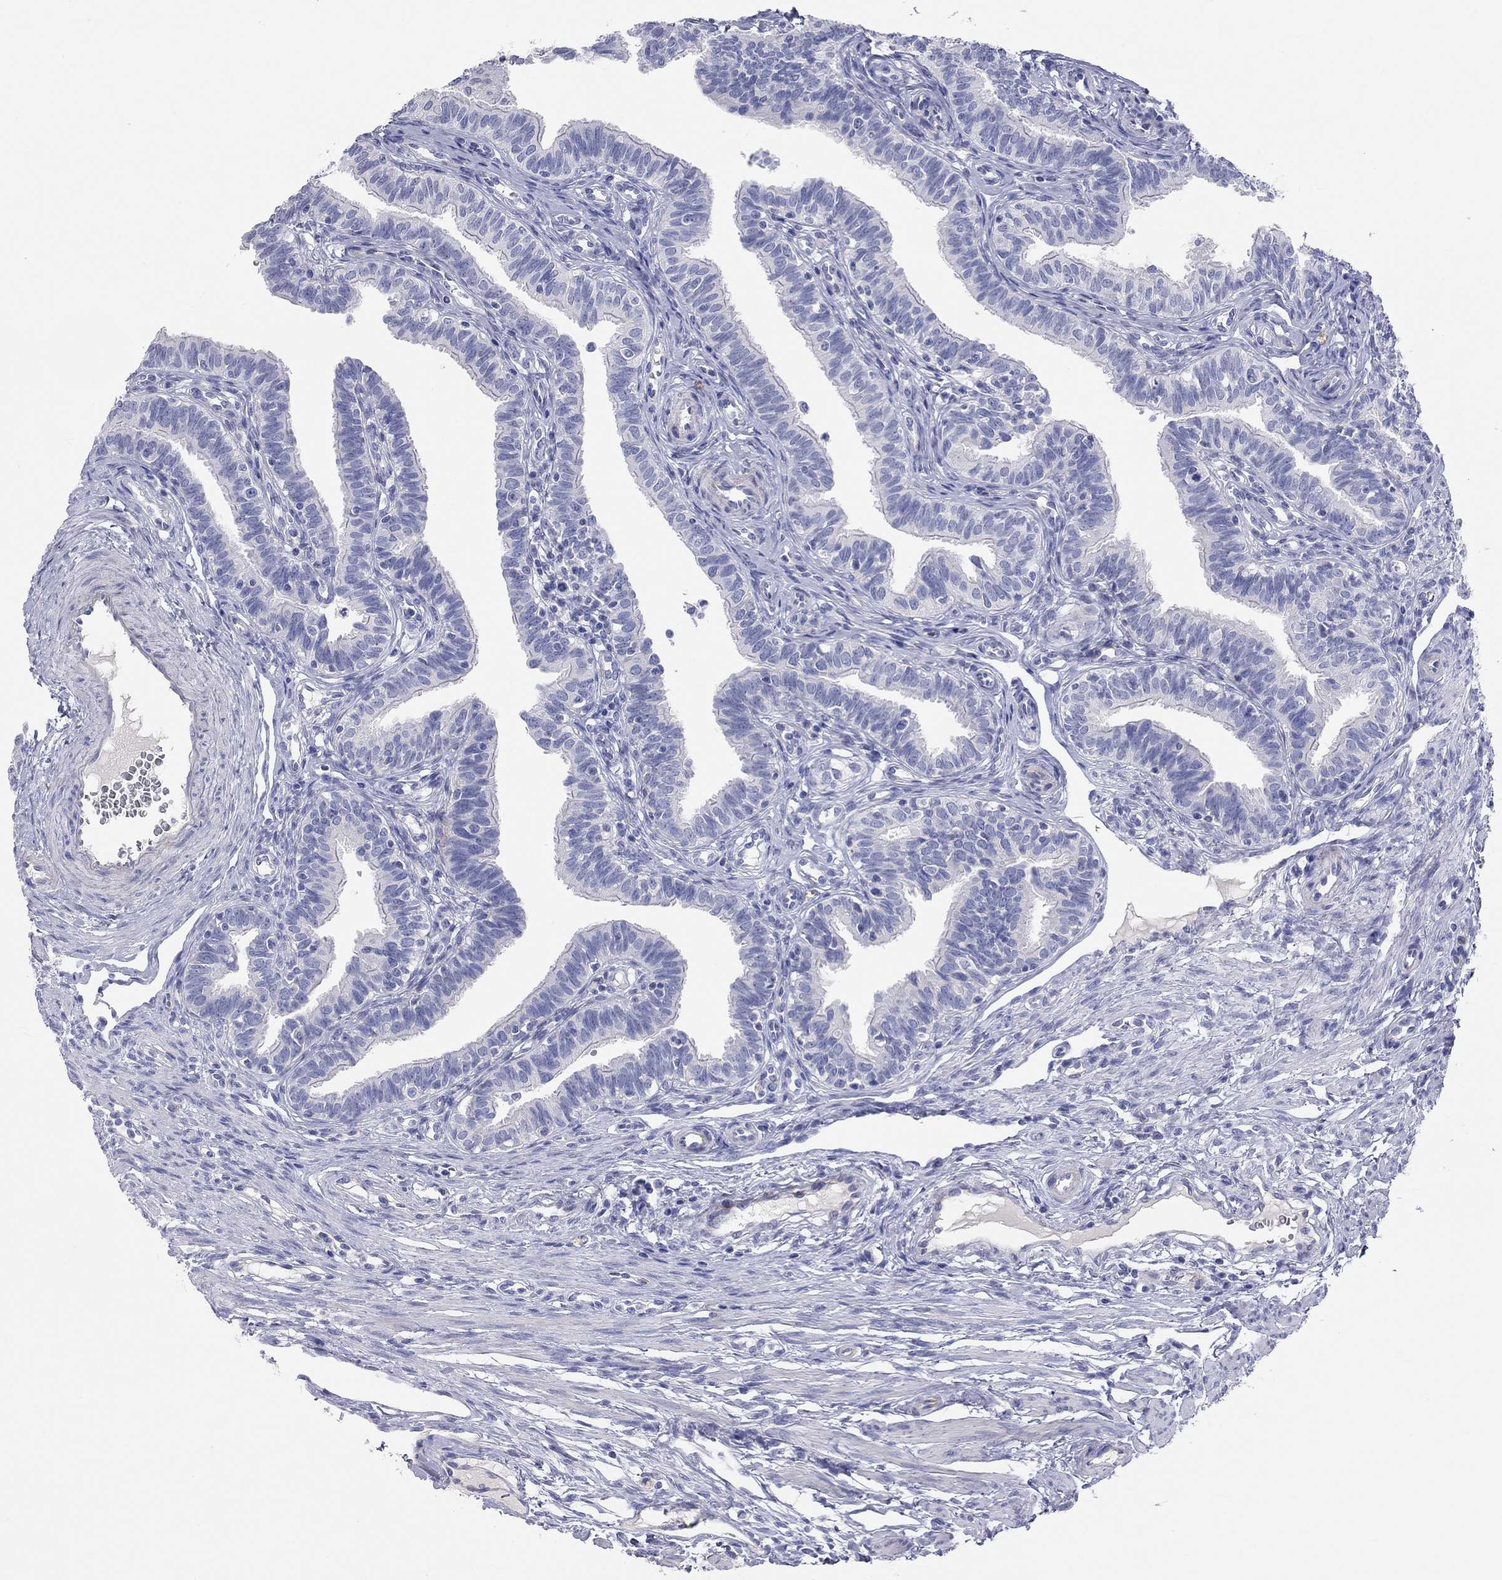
{"staining": {"intensity": "negative", "quantity": "none", "location": "none"}, "tissue": "fallopian tube", "cell_type": "Glandular cells", "image_type": "normal", "snomed": [{"axis": "morphology", "description": "Normal tissue, NOS"}, {"axis": "topography", "description": "Fallopian tube"}], "caption": "DAB immunohistochemical staining of benign human fallopian tube exhibits no significant expression in glandular cells.", "gene": "PCDHGC5", "patient": {"sex": "female", "age": 36}}